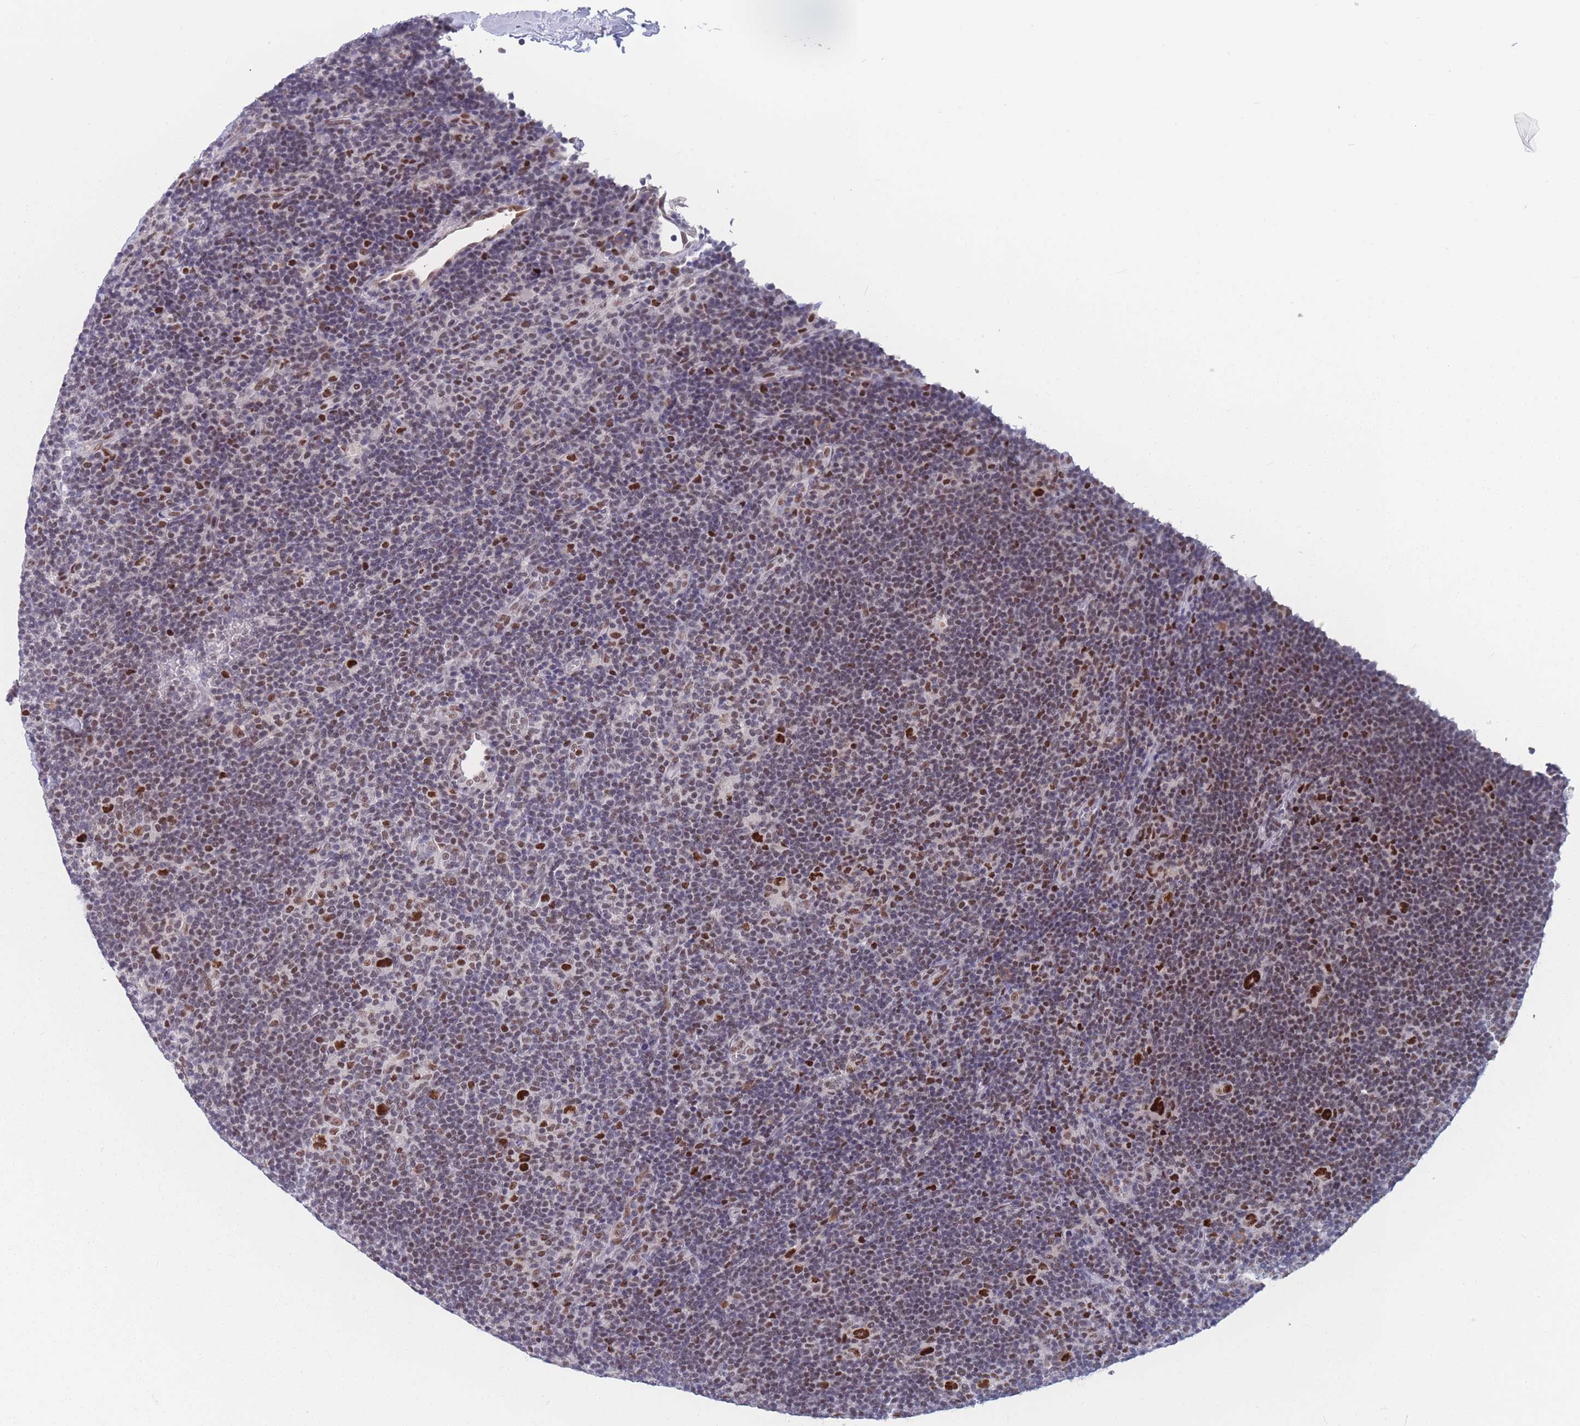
{"staining": {"intensity": "strong", "quantity": ">75%", "location": "nuclear"}, "tissue": "lymphoma", "cell_type": "Tumor cells", "image_type": "cancer", "snomed": [{"axis": "morphology", "description": "Hodgkin's disease, NOS"}, {"axis": "topography", "description": "Lymph node"}], "caption": "The histopathology image shows immunohistochemical staining of lymphoma. There is strong nuclear expression is identified in about >75% of tumor cells. The protein of interest is shown in brown color, while the nuclei are stained blue.", "gene": "NASP", "patient": {"sex": "female", "age": 57}}